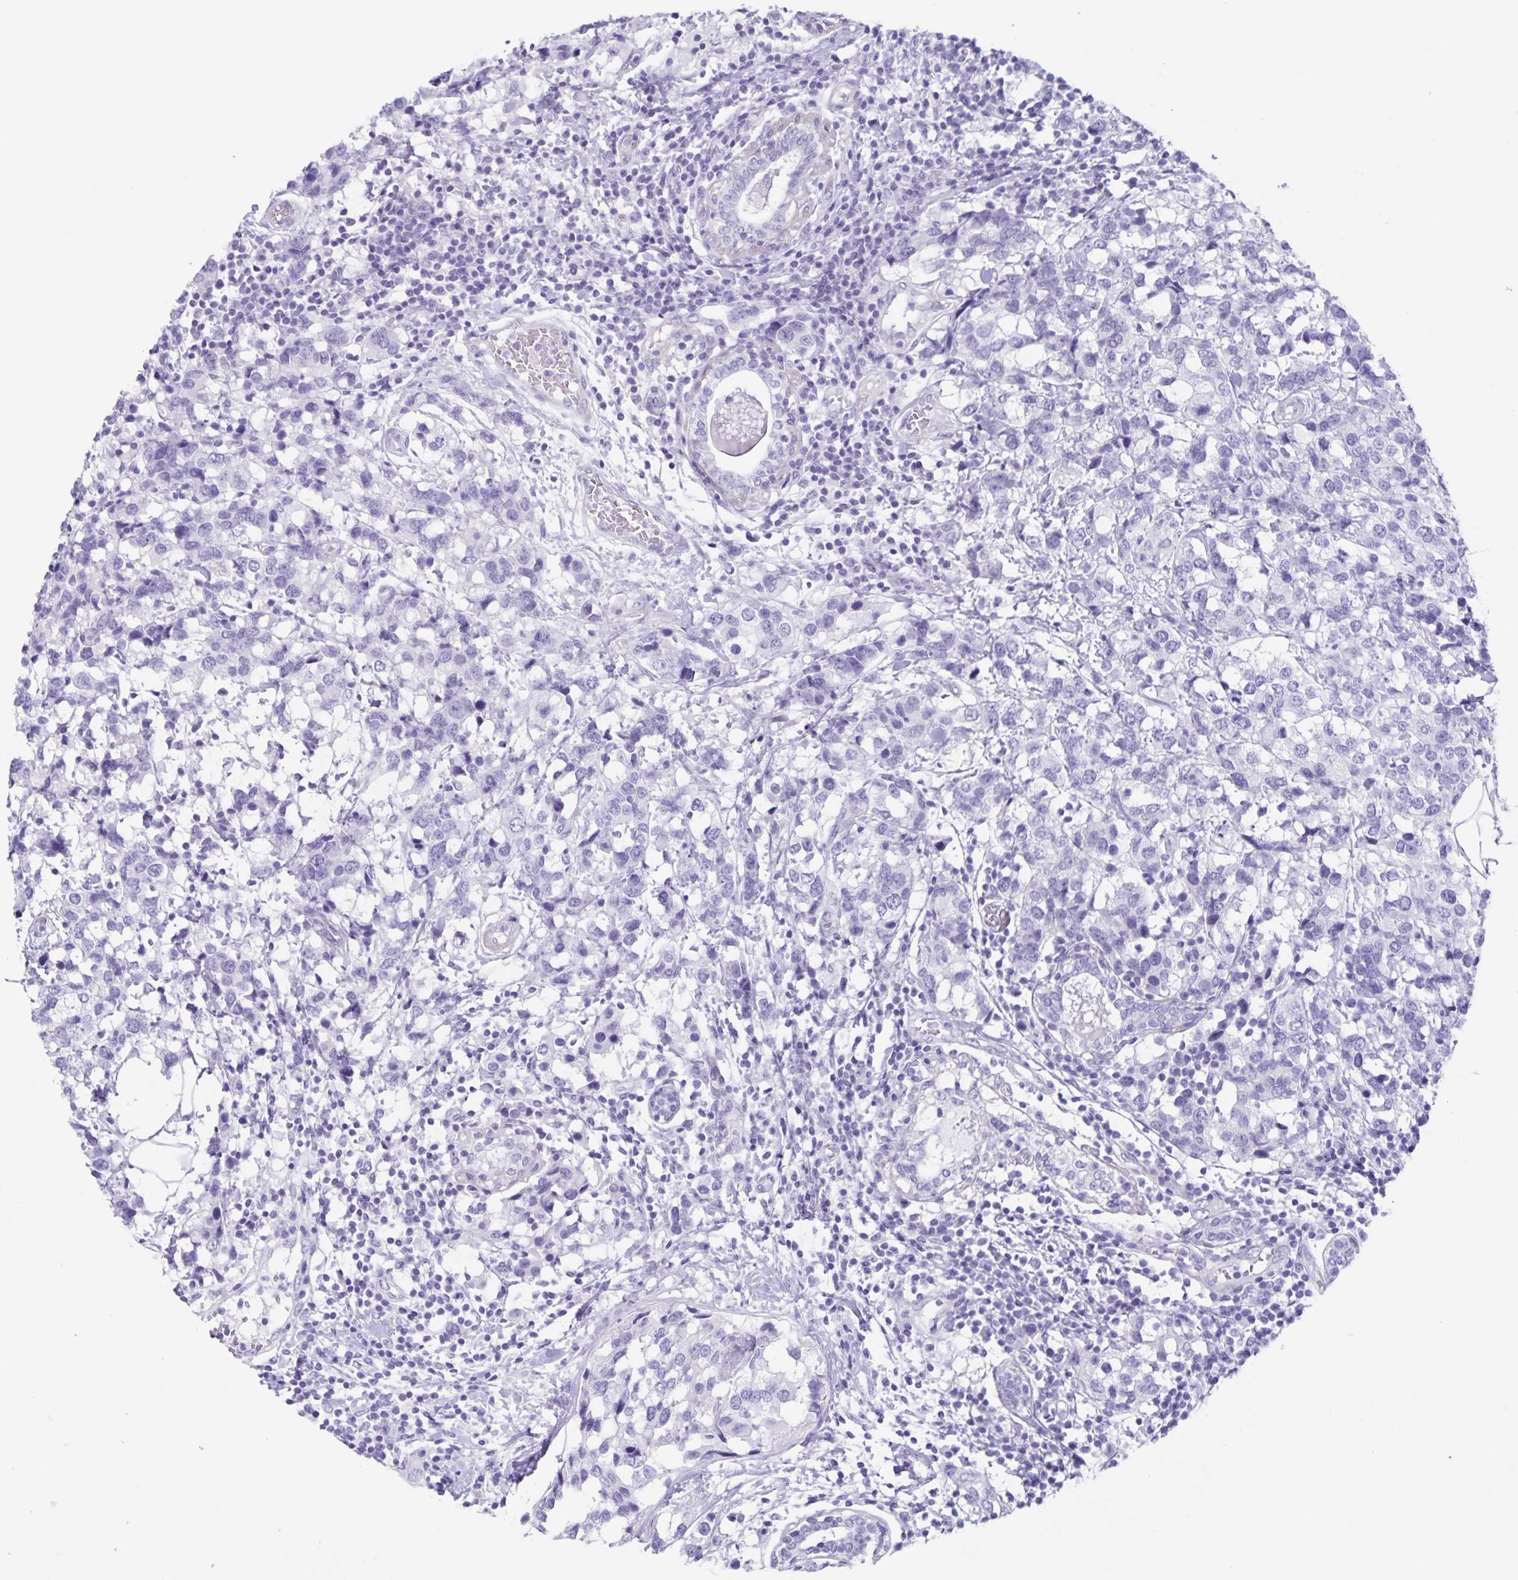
{"staining": {"intensity": "negative", "quantity": "none", "location": "none"}, "tissue": "breast cancer", "cell_type": "Tumor cells", "image_type": "cancer", "snomed": [{"axis": "morphology", "description": "Lobular carcinoma"}, {"axis": "topography", "description": "Breast"}], "caption": "This is a image of immunohistochemistry staining of breast cancer, which shows no staining in tumor cells.", "gene": "C11orf42", "patient": {"sex": "female", "age": 59}}